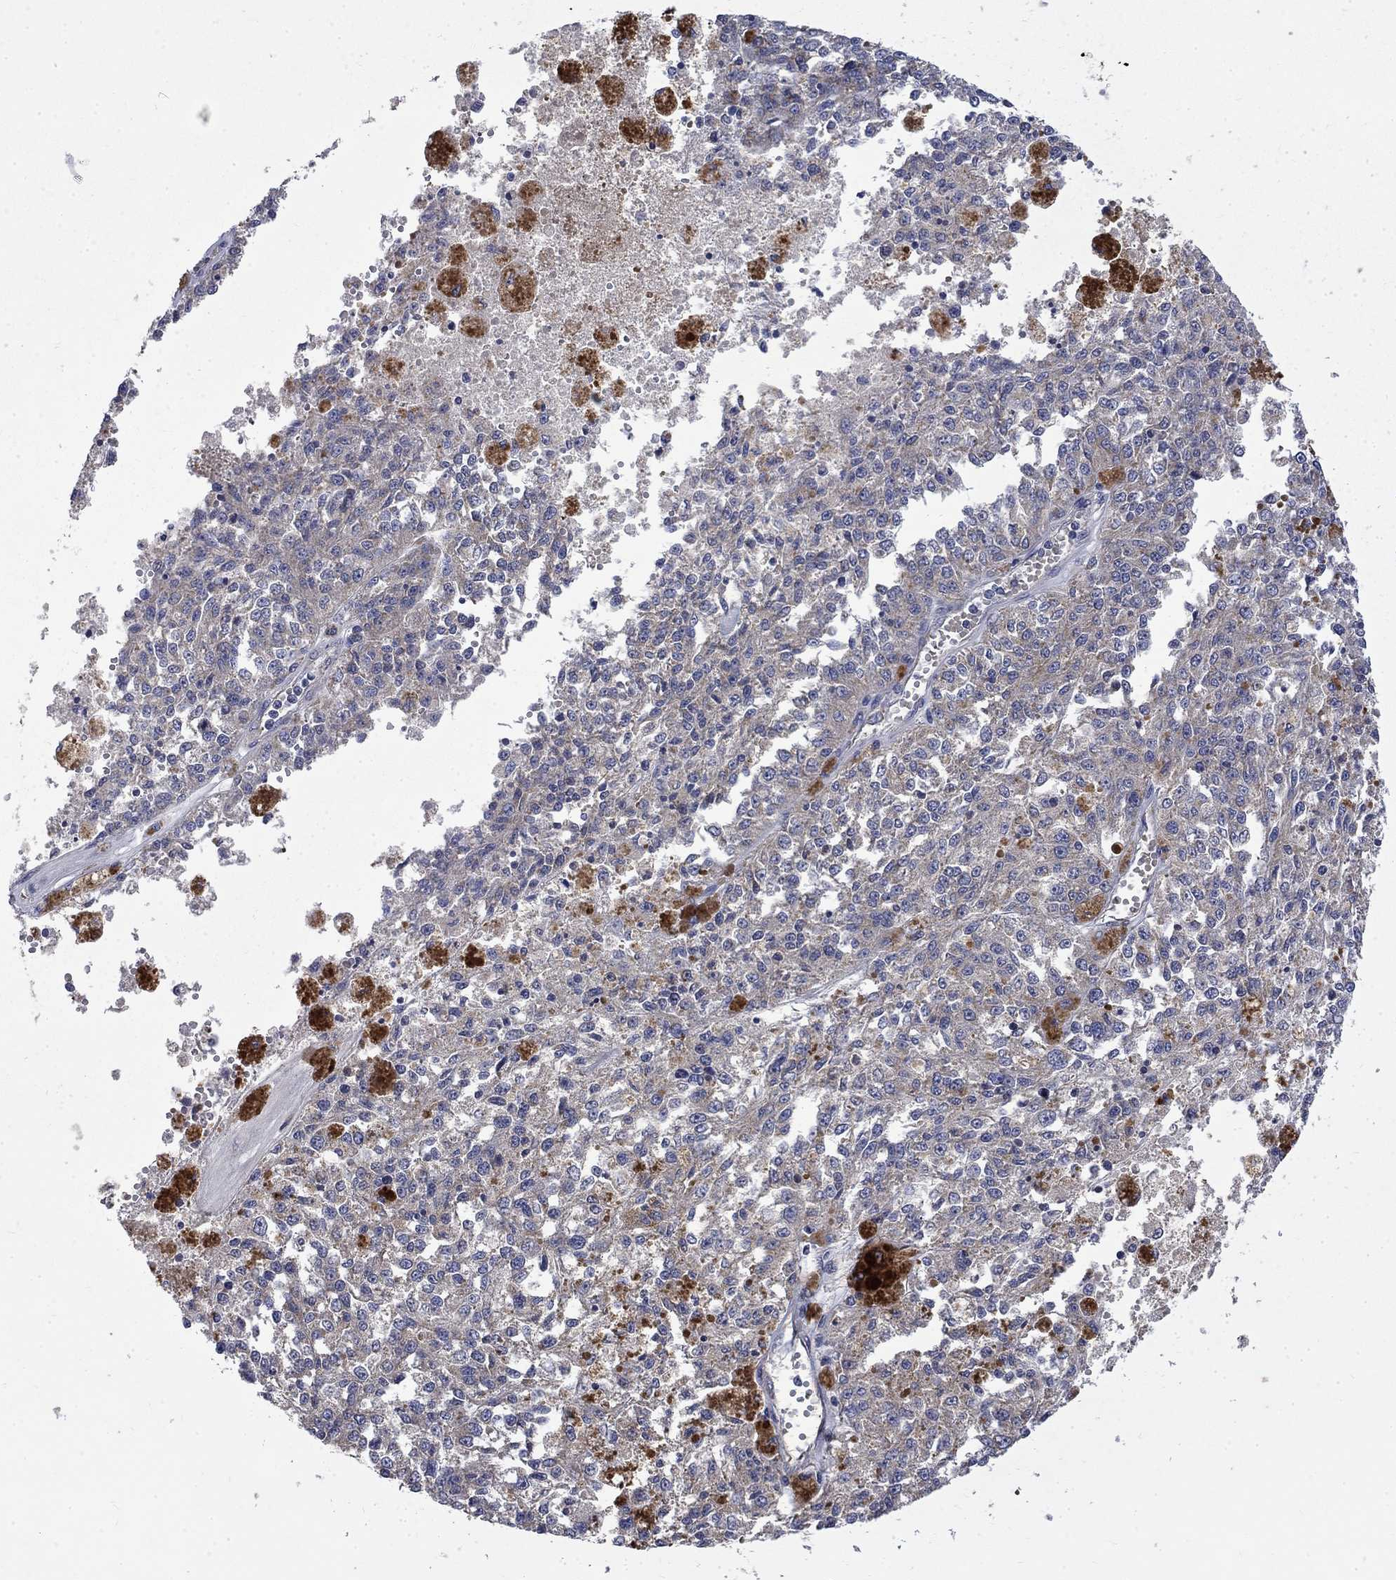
{"staining": {"intensity": "weak", "quantity": "25%-75%", "location": "cytoplasmic/membranous"}, "tissue": "melanoma", "cell_type": "Tumor cells", "image_type": "cancer", "snomed": [{"axis": "morphology", "description": "Malignant melanoma, Metastatic site"}, {"axis": "topography", "description": "Lymph node"}], "caption": "Malignant melanoma (metastatic site) stained for a protein (brown) displays weak cytoplasmic/membranous positive positivity in approximately 25%-75% of tumor cells.", "gene": "HSPA12A", "patient": {"sex": "female", "age": 64}}